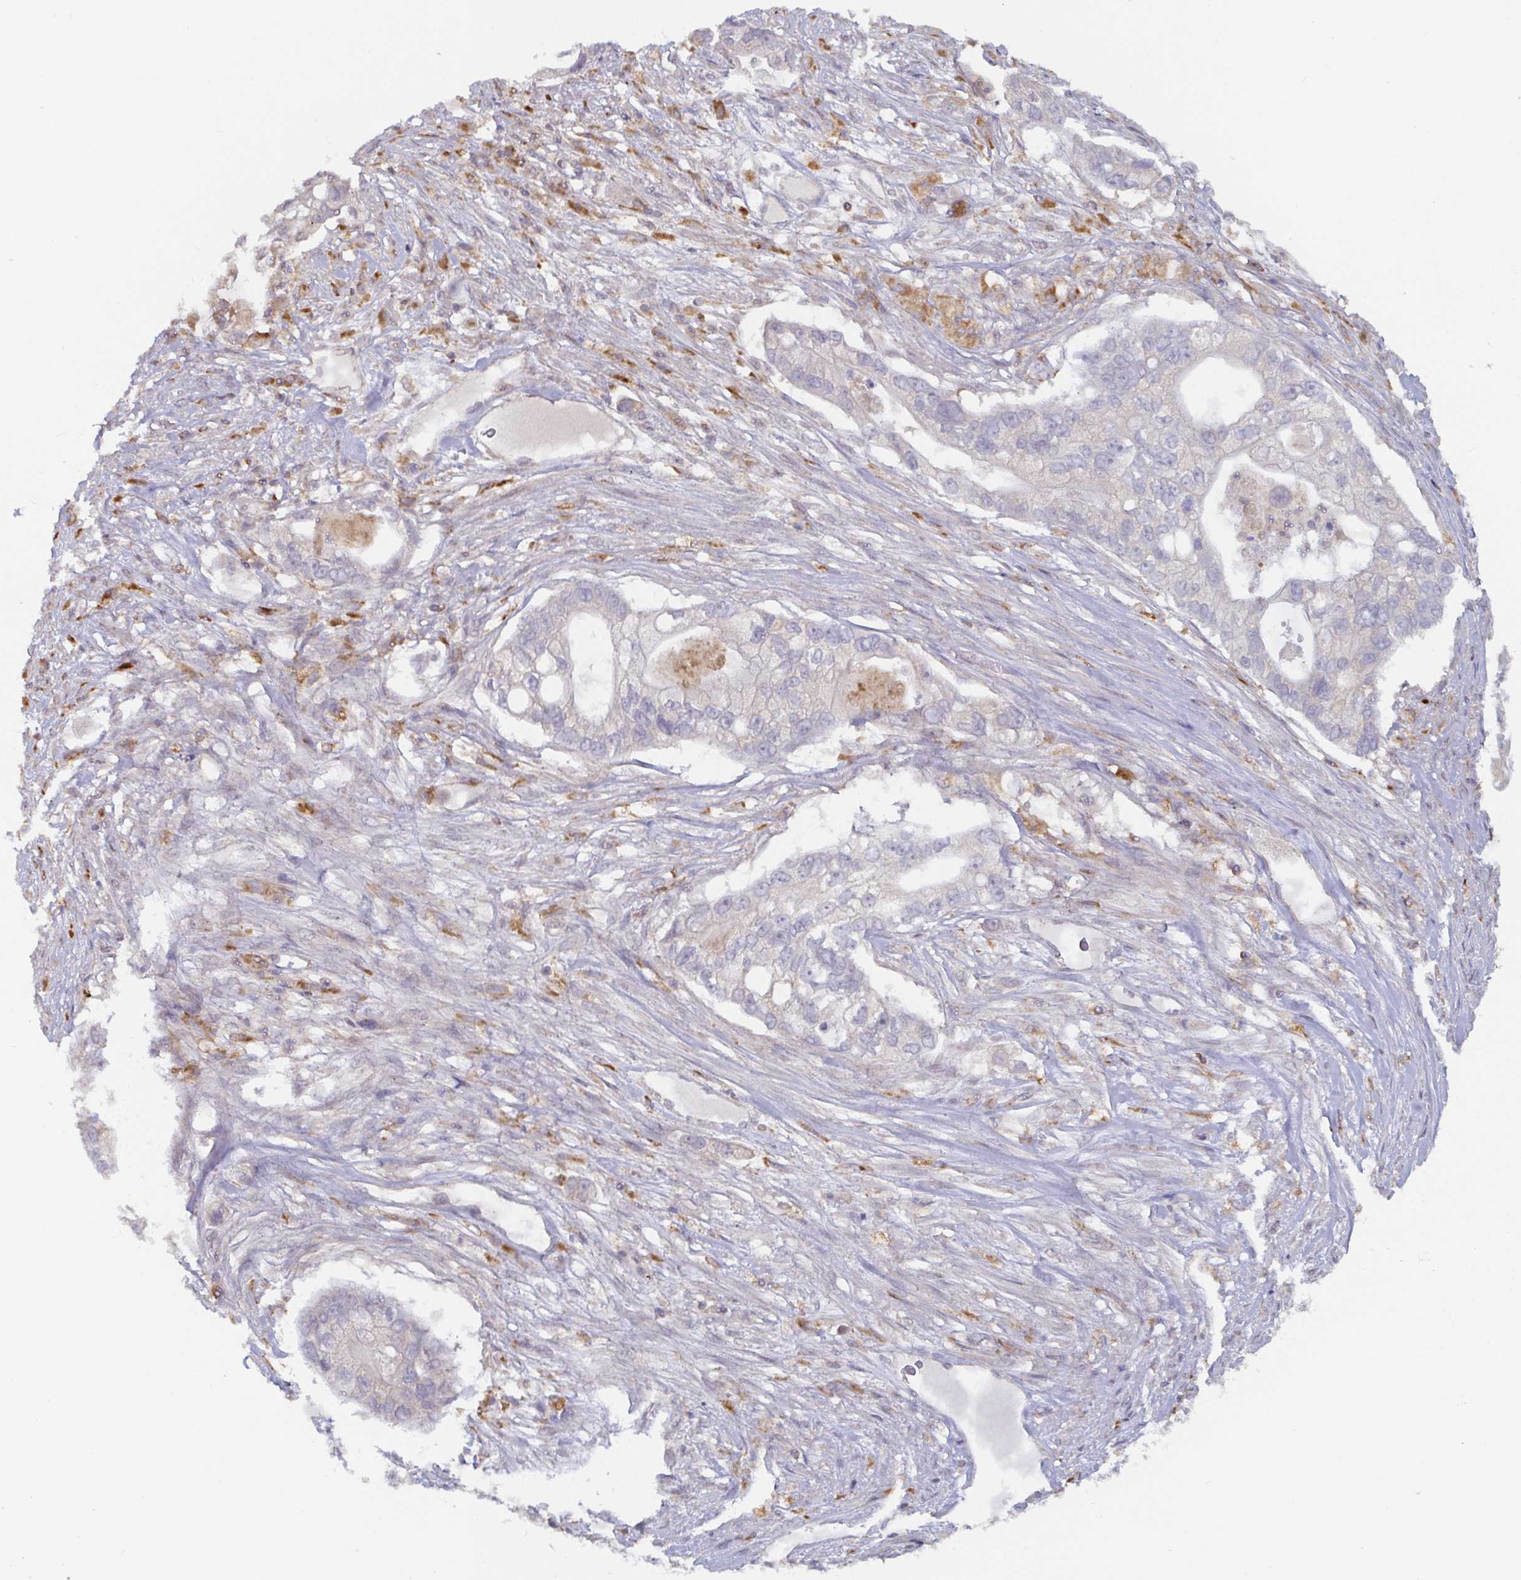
{"staining": {"intensity": "negative", "quantity": "none", "location": "none"}, "tissue": "pancreatic cancer", "cell_type": "Tumor cells", "image_type": "cancer", "snomed": [{"axis": "morphology", "description": "Adenocarcinoma, NOS"}, {"axis": "topography", "description": "Pancreas"}], "caption": "A photomicrograph of human pancreatic adenocarcinoma is negative for staining in tumor cells.", "gene": "CDH18", "patient": {"sex": "female", "age": 69}}